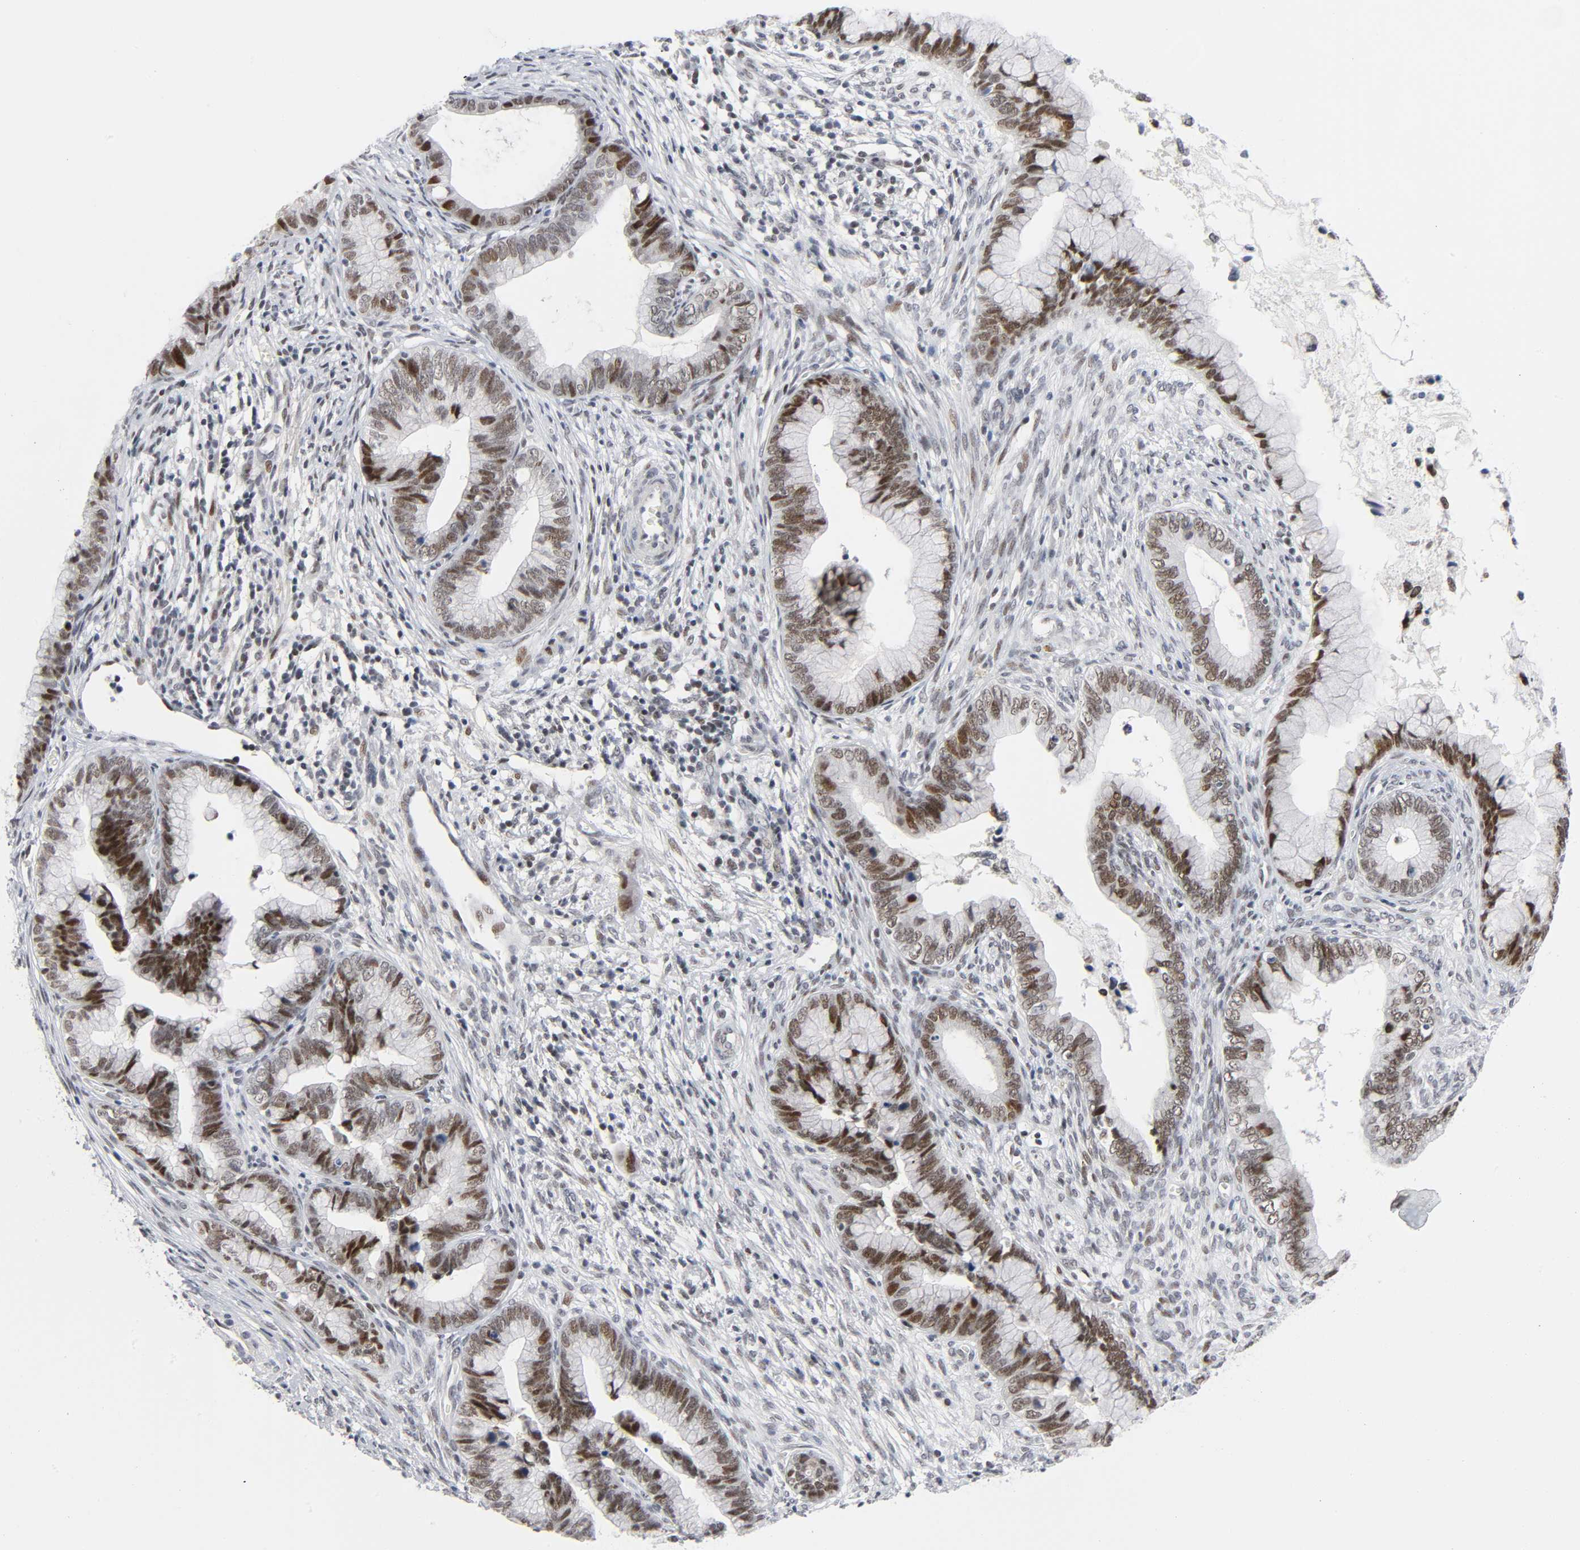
{"staining": {"intensity": "moderate", "quantity": ">75%", "location": "nuclear"}, "tissue": "cervical cancer", "cell_type": "Tumor cells", "image_type": "cancer", "snomed": [{"axis": "morphology", "description": "Adenocarcinoma, NOS"}, {"axis": "topography", "description": "Cervix"}], "caption": "IHC of human cervical cancer (adenocarcinoma) displays medium levels of moderate nuclear expression in approximately >75% of tumor cells.", "gene": "DIDO1", "patient": {"sex": "female", "age": 44}}